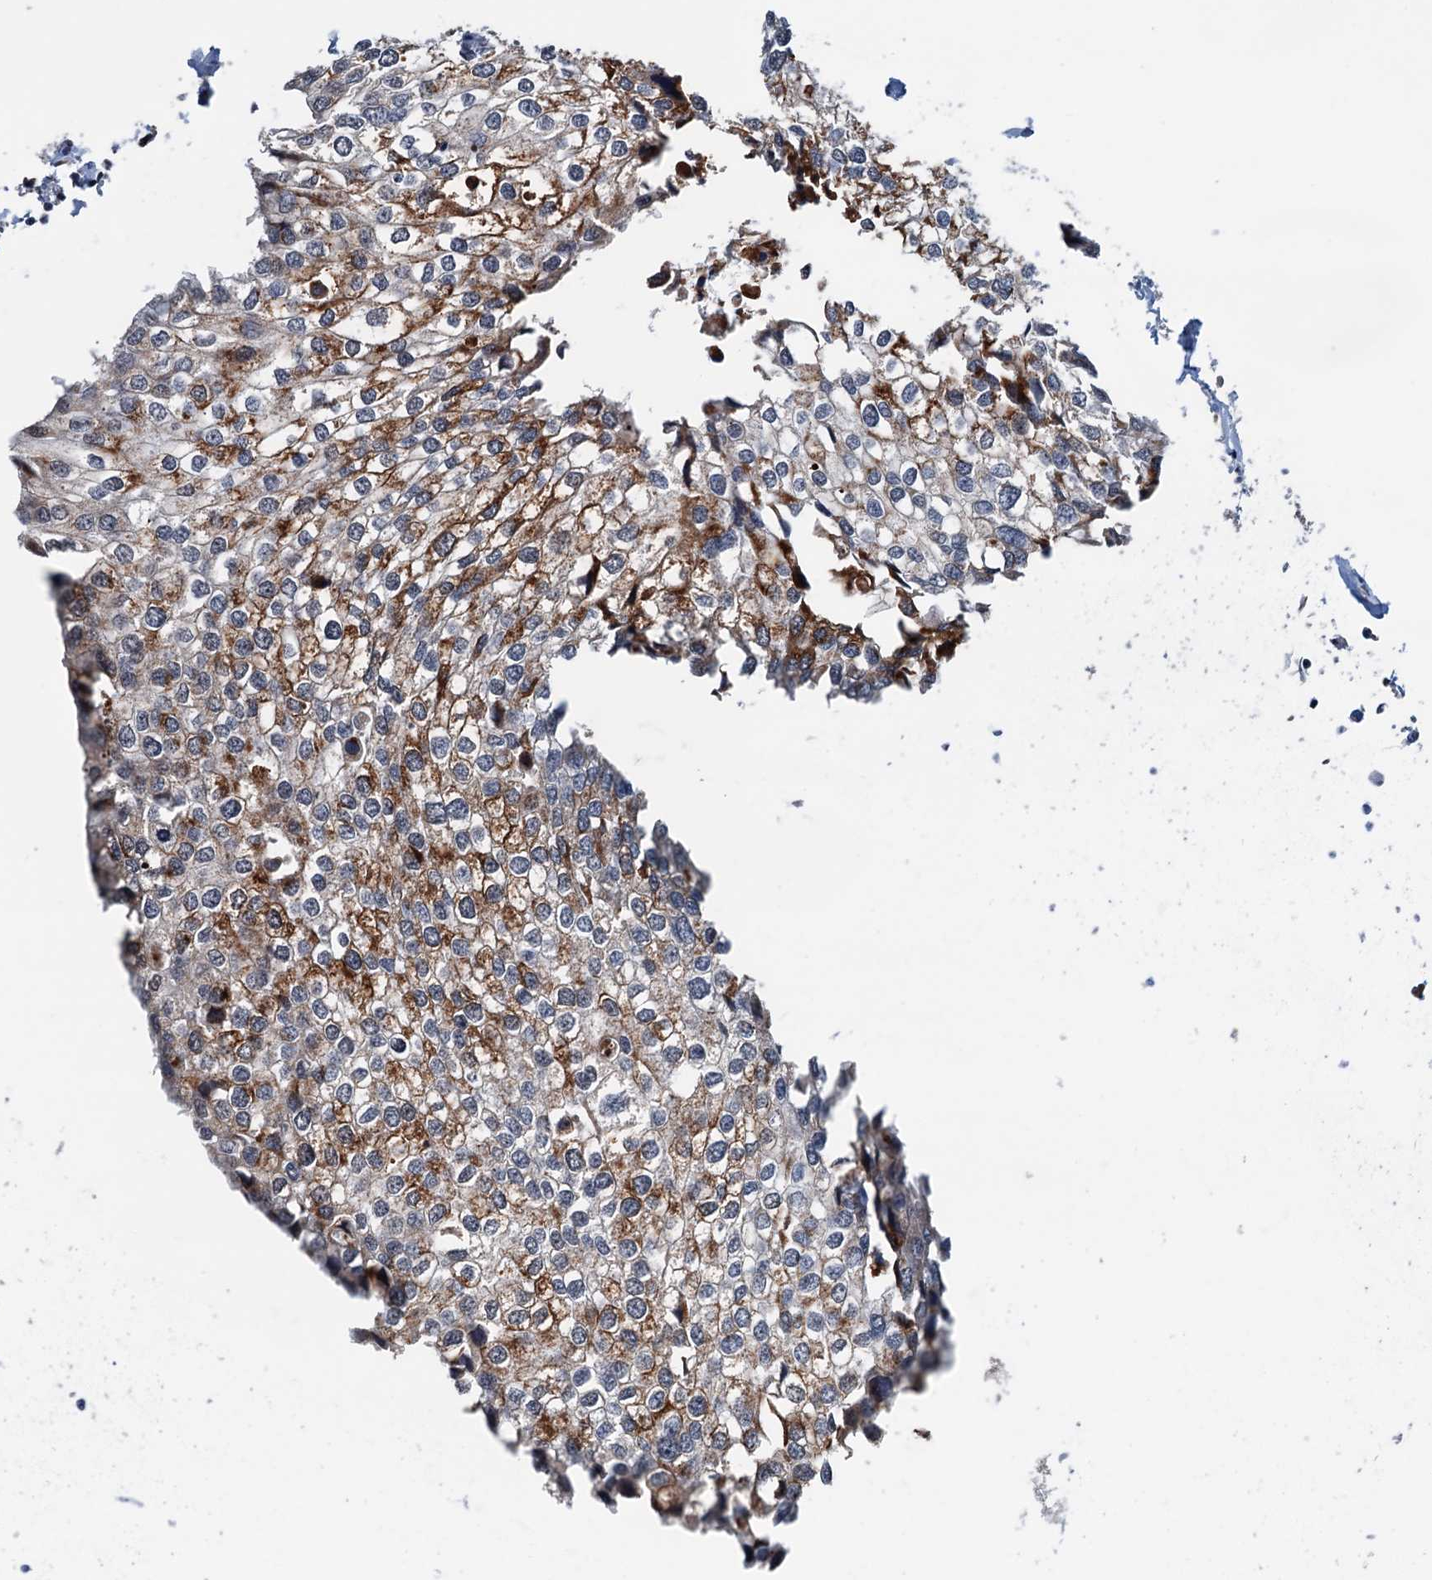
{"staining": {"intensity": "moderate", "quantity": "25%-75%", "location": "cytoplasmic/membranous"}, "tissue": "urothelial cancer", "cell_type": "Tumor cells", "image_type": "cancer", "snomed": [{"axis": "morphology", "description": "Urothelial carcinoma, High grade"}, {"axis": "topography", "description": "Urinary bladder"}], "caption": "A brown stain labels moderate cytoplasmic/membranous expression of a protein in high-grade urothelial carcinoma tumor cells.", "gene": "SHLD1", "patient": {"sex": "male", "age": 64}}